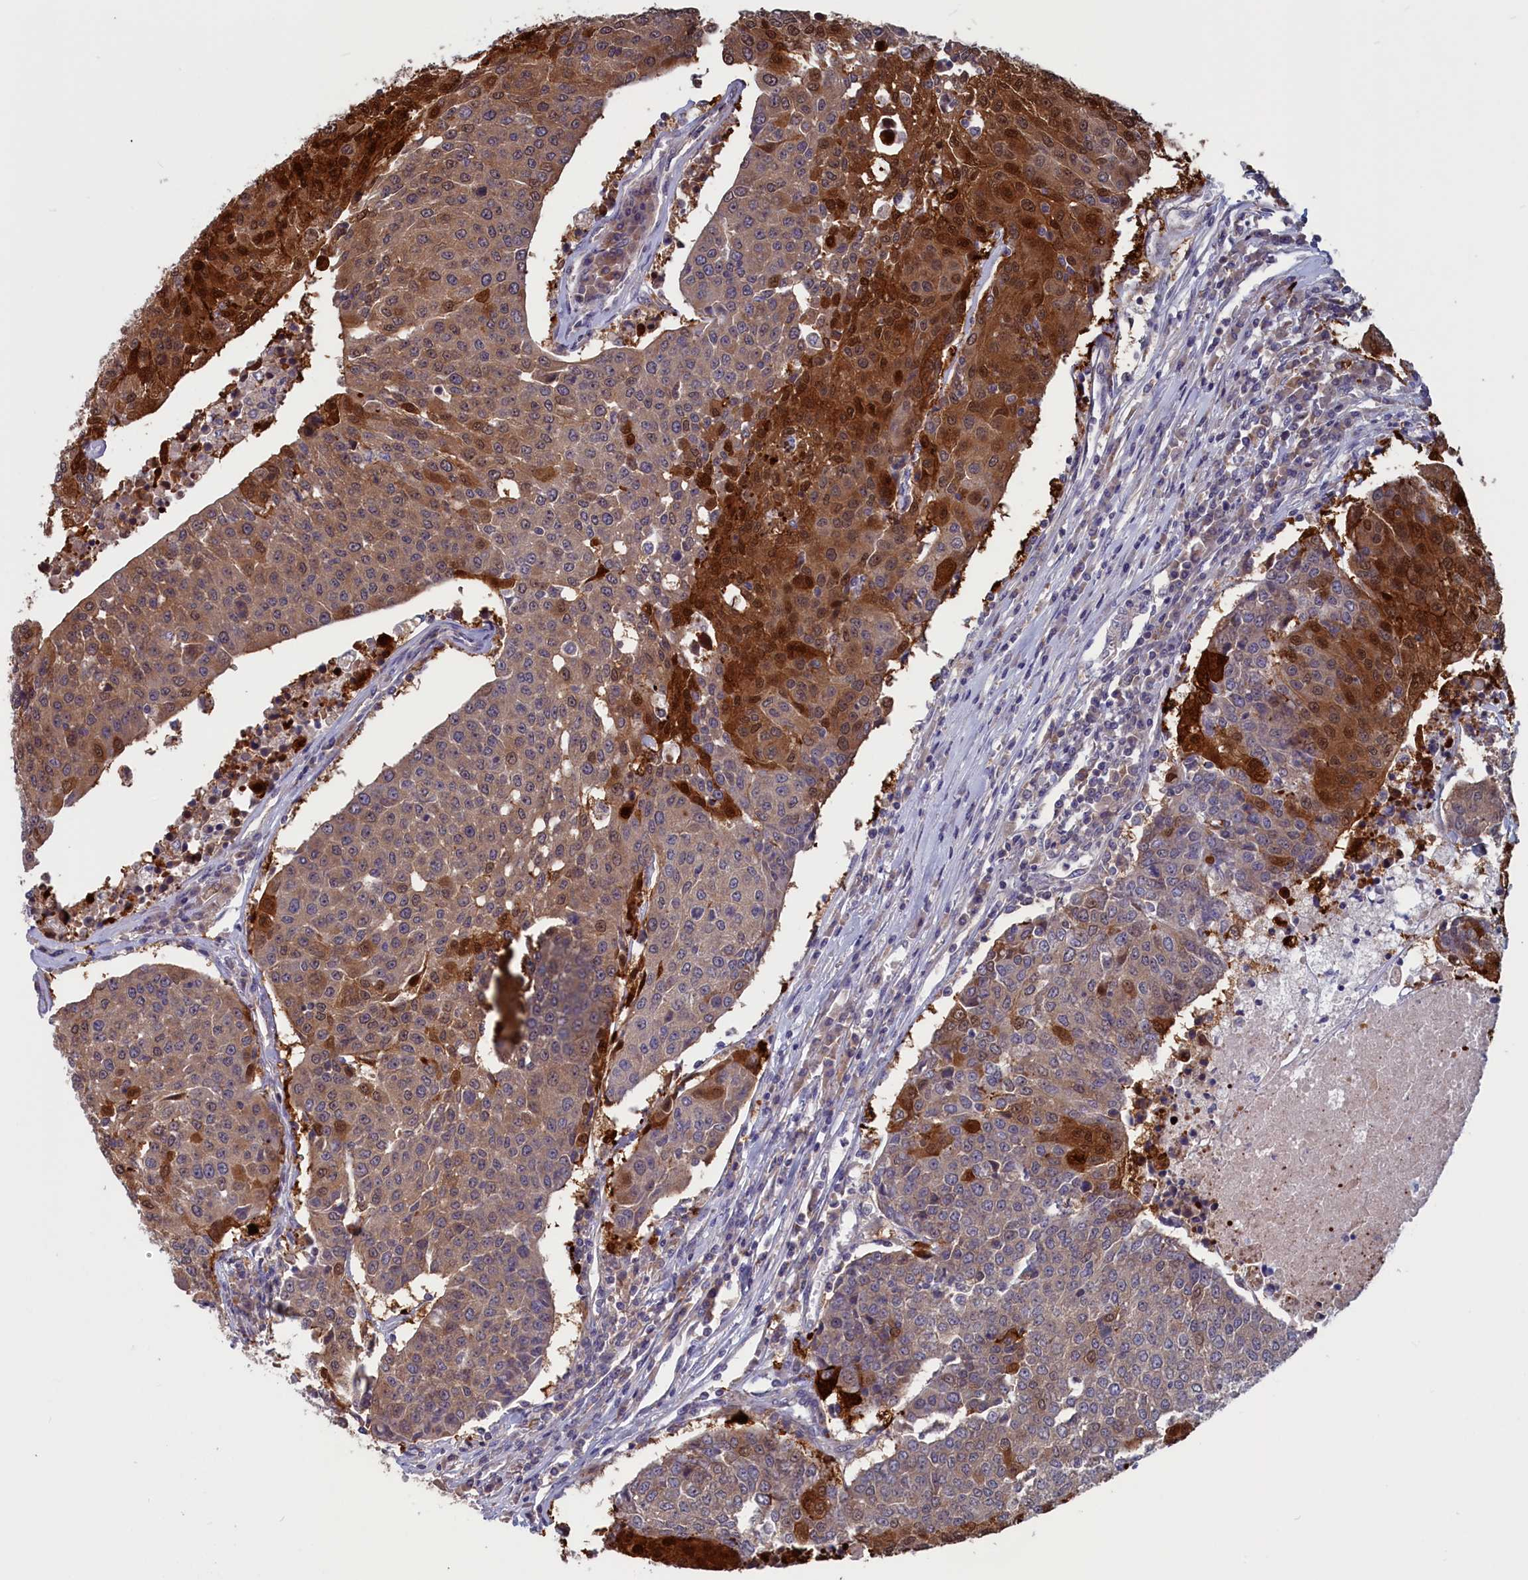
{"staining": {"intensity": "strong", "quantity": "<25%", "location": "cytoplasmic/membranous,nuclear"}, "tissue": "urothelial cancer", "cell_type": "Tumor cells", "image_type": "cancer", "snomed": [{"axis": "morphology", "description": "Urothelial carcinoma, High grade"}, {"axis": "topography", "description": "Urinary bladder"}], "caption": "Tumor cells exhibit medium levels of strong cytoplasmic/membranous and nuclear positivity in about <25% of cells in human urothelial cancer. The protein of interest is stained brown, and the nuclei are stained in blue (DAB (3,3'-diaminobenzidine) IHC with brightfield microscopy, high magnification).", "gene": "CACTIN", "patient": {"sex": "female", "age": 85}}